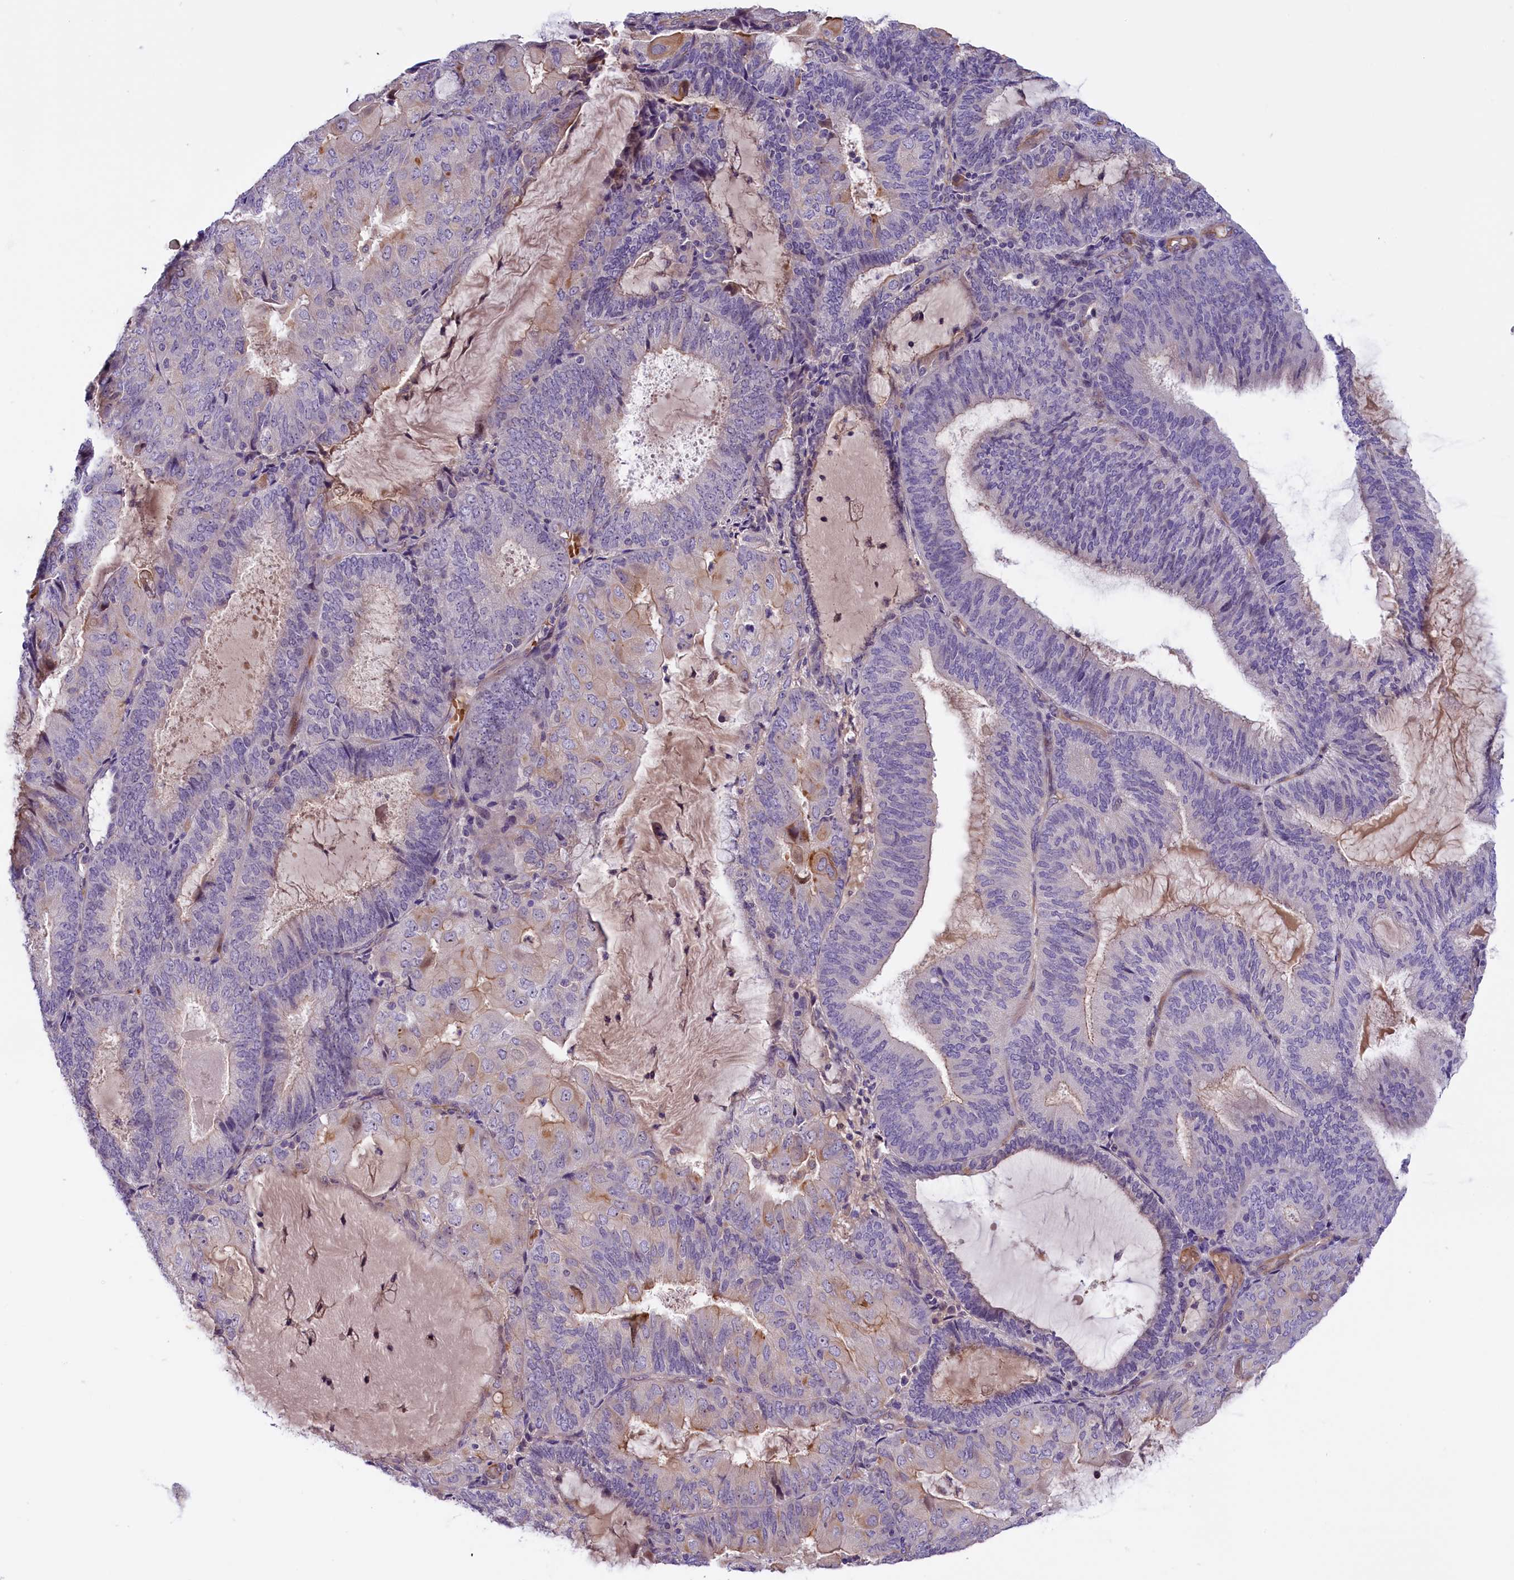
{"staining": {"intensity": "negative", "quantity": "none", "location": "none"}, "tissue": "endometrial cancer", "cell_type": "Tumor cells", "image_type": "cancer", "snomed": [{"axis": "morphology", "description": "Adenocarcinoma, NOS"}, {"axis": "topography", "description": "Endometrium"}], "caption": "This image is of endometrial cancer stained with immunohistochemistry (IHC) to label a protein in brown with the nuclei are counter-stained blue. There is no expression in tumor cells. (Brightfield microscopy of DAB immunohistochemistry (IHC) at high magnification).", "gene": "CCDC32", "patient": {"sex": "female", "age": 81}}